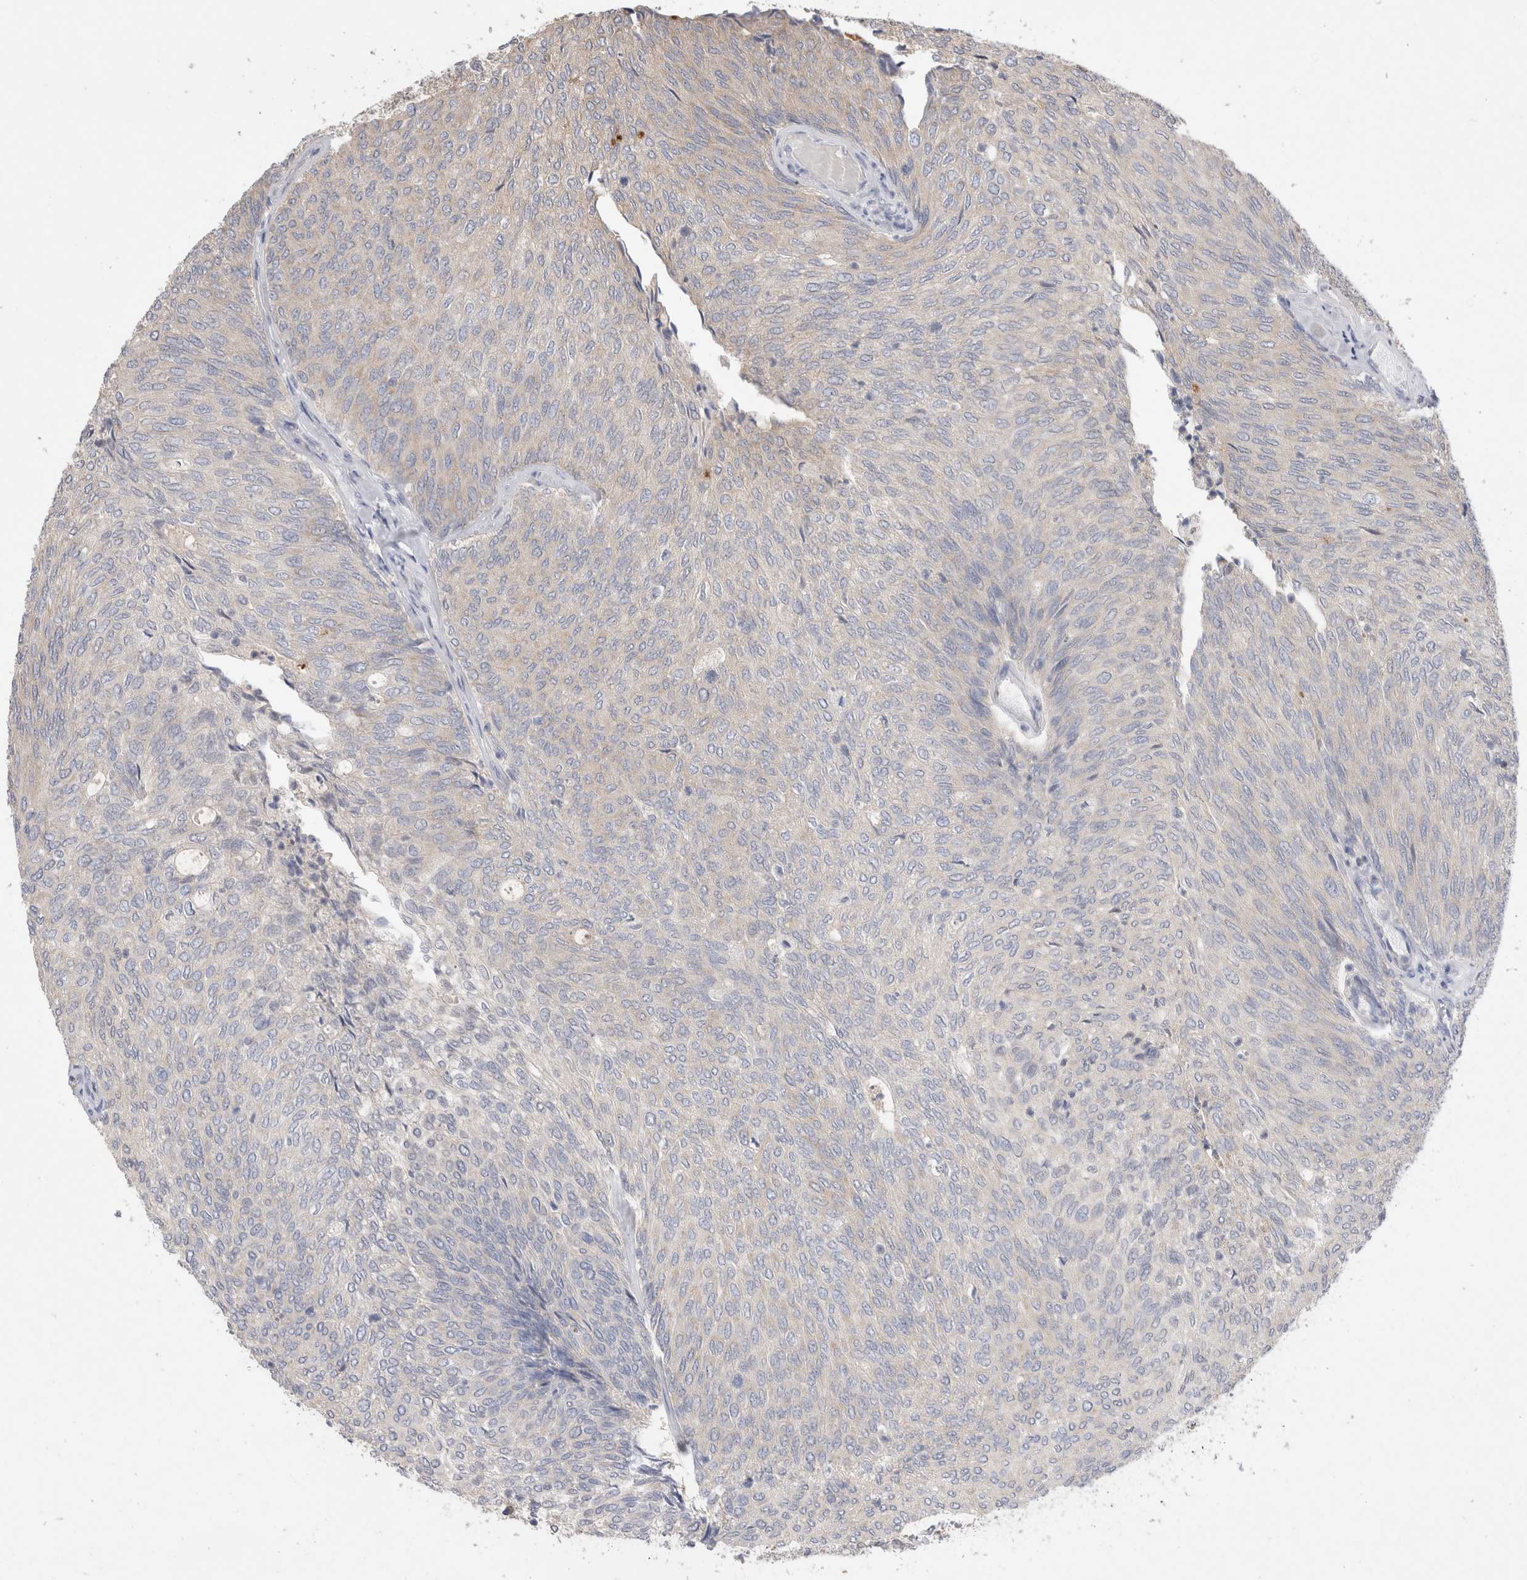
{"staining": {"intensity": "negative", "quantity": "none", "location": "none"}, "tissue": "urothelial cancer", "cell_type": "Tumor cells", "image_type": "cancer", "snomed": [{"axis": "morphology", "description": "Urothelial carcinoma, Low grade"}, {"axis": "topography", "description": "Urinary bladder"}], "caption": "Immunohistochemistry (IHC) of human urothelial cancer demonstrates no positivity in tumor cells. (DAB immunohistochemistry (IHC) with hematoxylin counter stain).", "gene": "IFT74", "patient": {"sex": "female", "age": 79}}